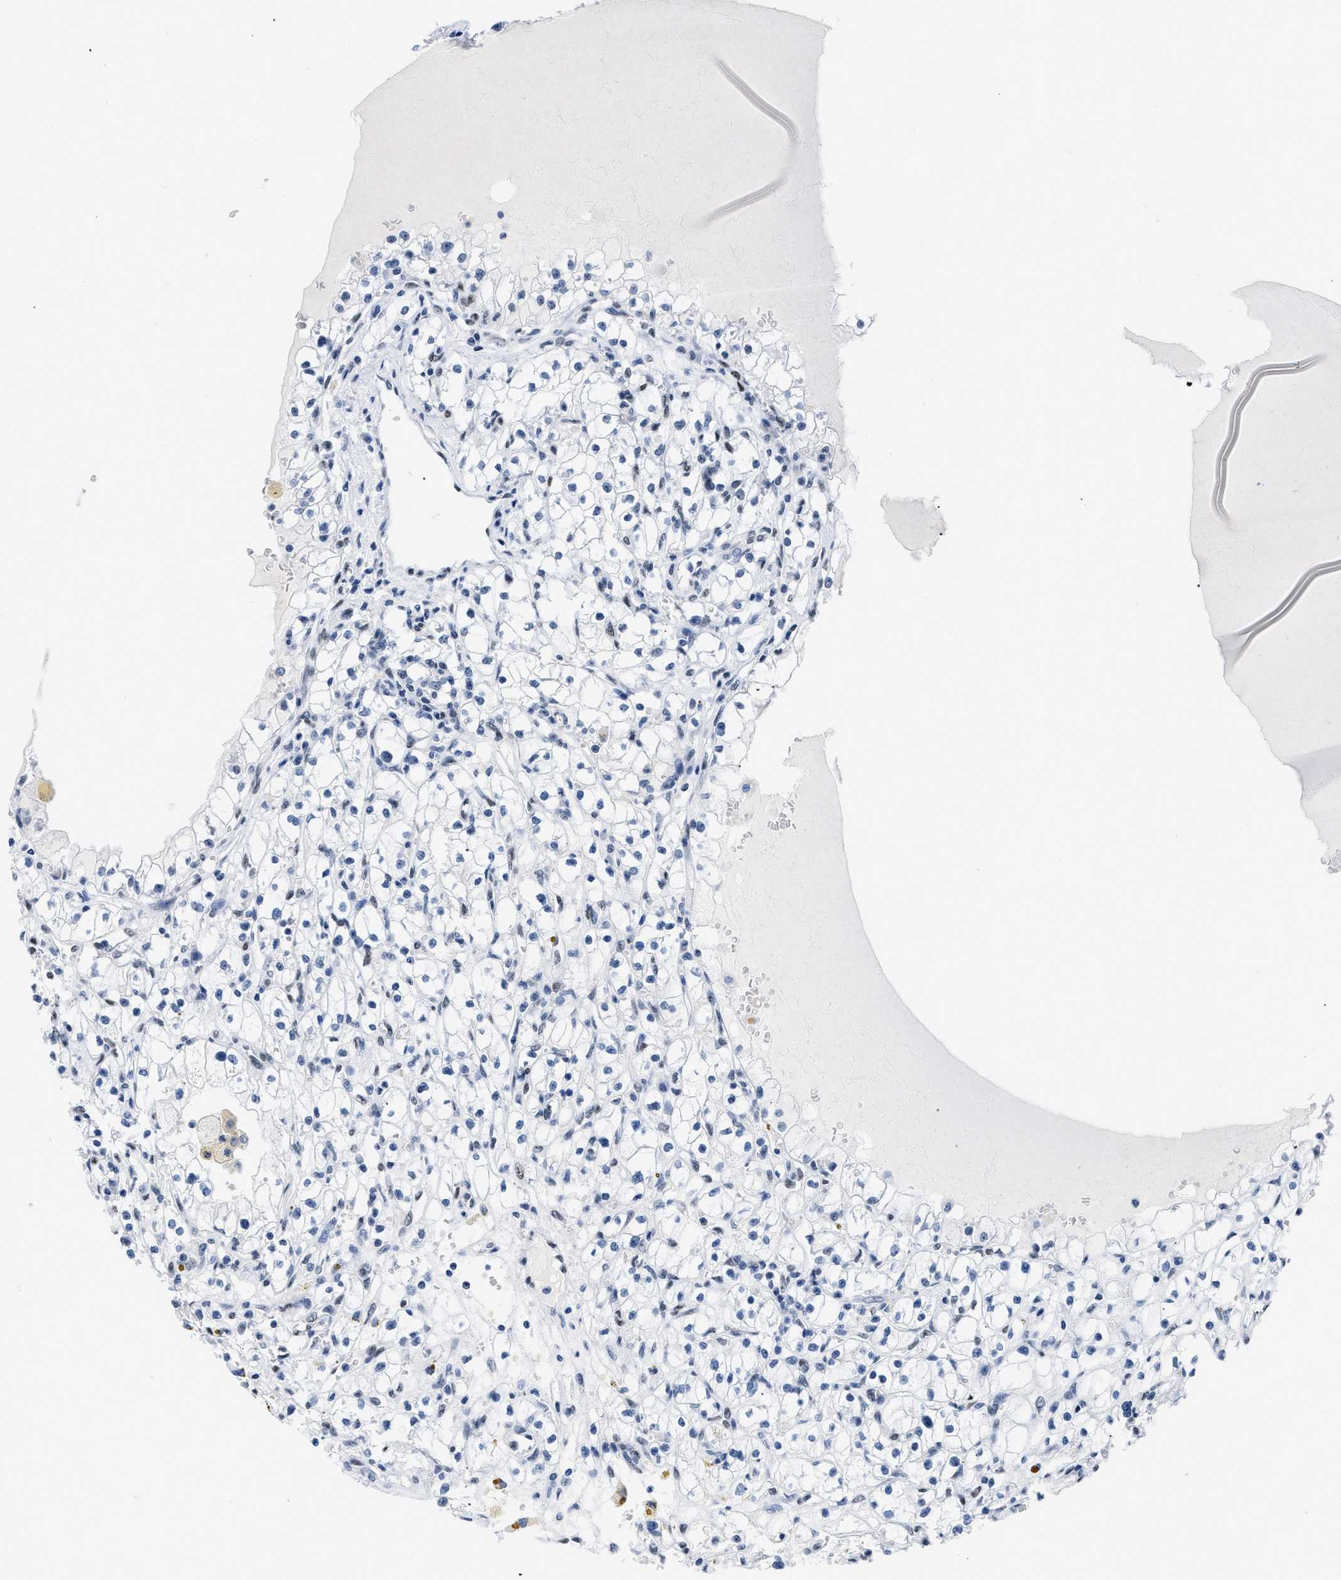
{"staining": {"intensity": "negative", "quantity": "none", "location": "none"}, "tissue": "renal cancer", "cell_type": "Tumor cells", "image_type": "cancer", "snomed": [{"axis": "morphology", "description": "Adenocarcinoma, NOS"}, {"axis": "topography", "description": "Kidney"}], "caption": "Immunohistochemical staining of human renal cancer displays no significant positivity in tumor cells. Brightfield microscopy of IHC stained with DAB (brown) and hematoxylin (blue), captured at high magnification.", "gene": "CTBP1", "patient": {"sex": "male", "age": 56}}